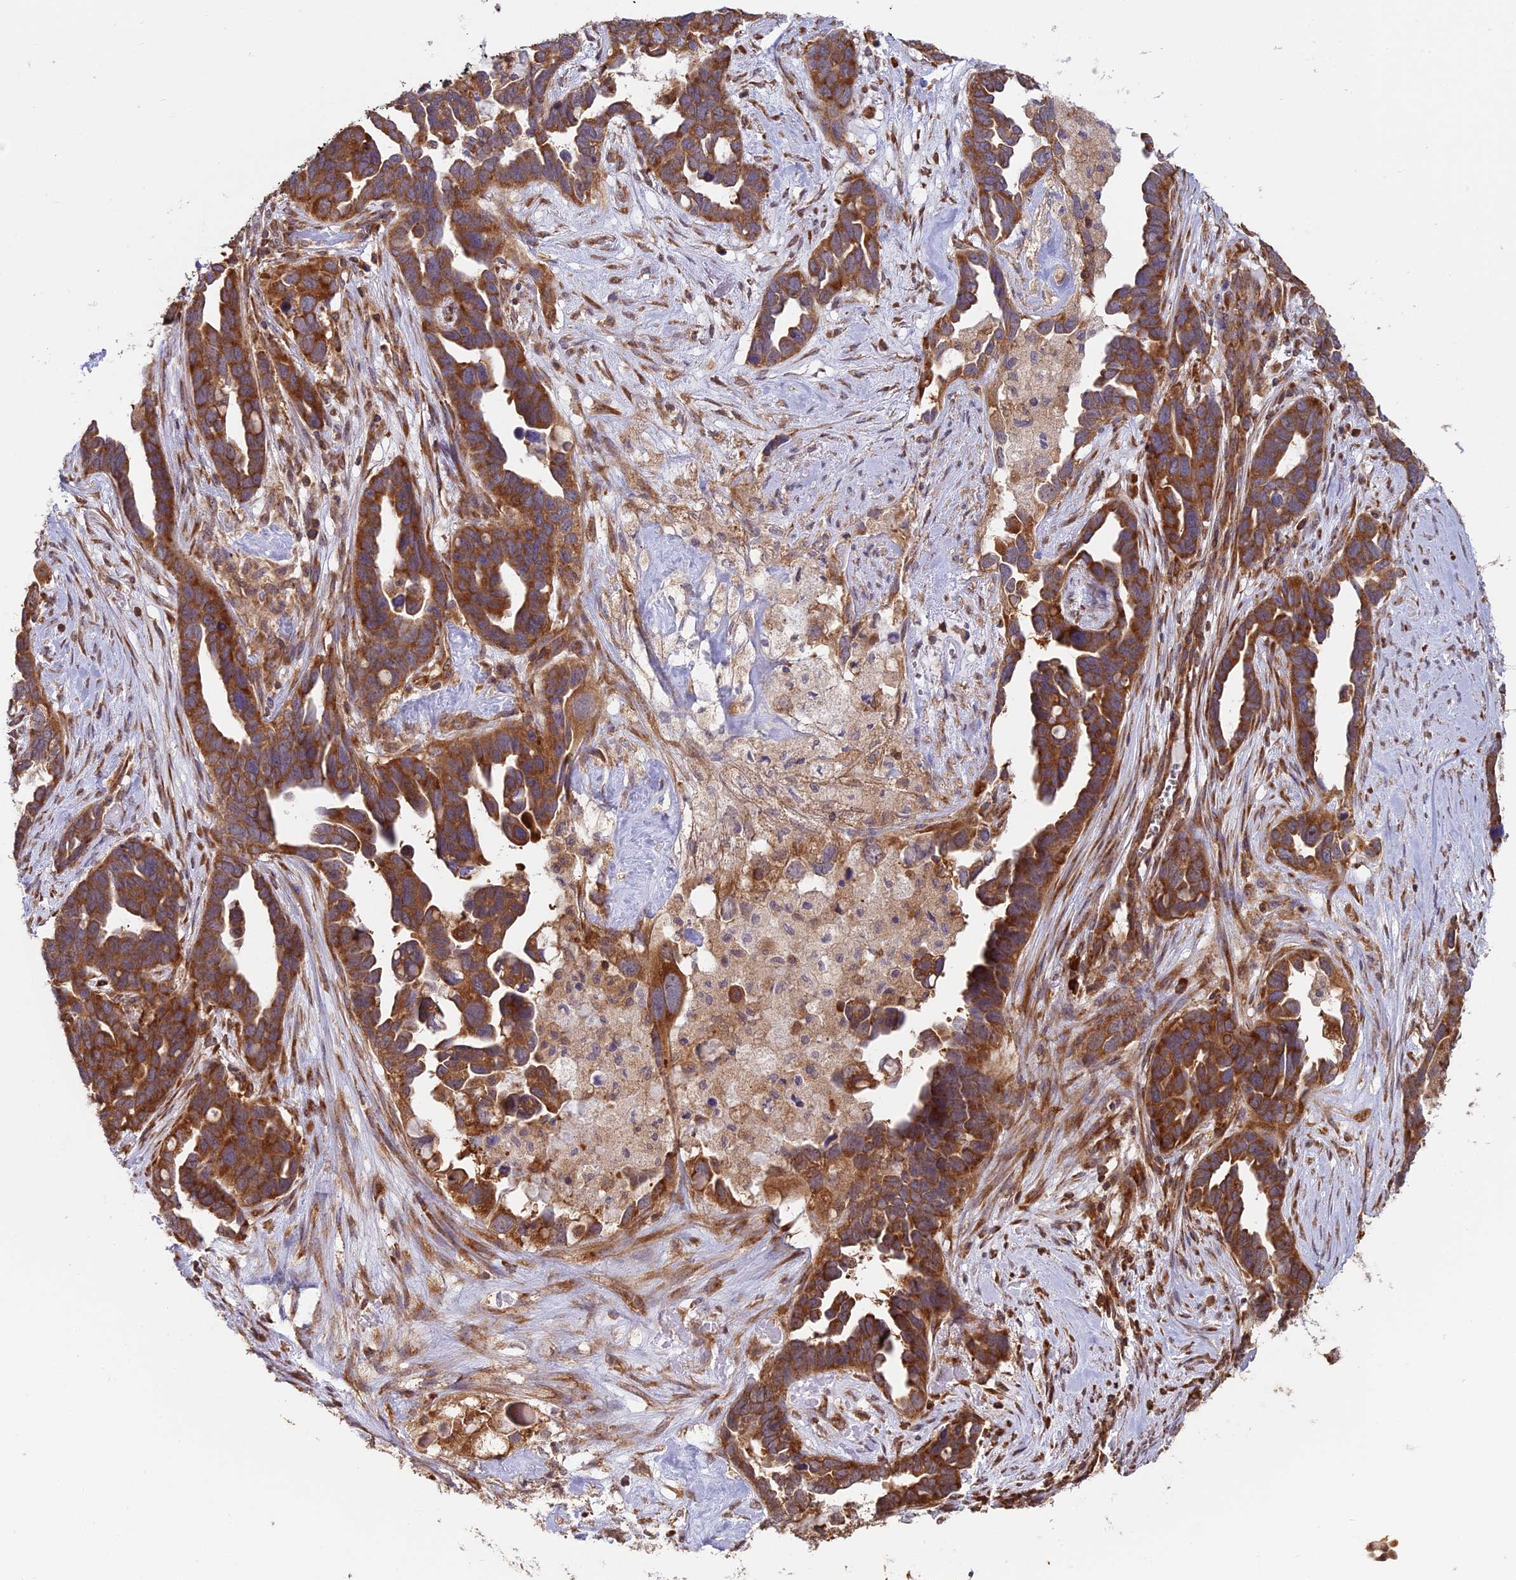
{"staining": {"intensity": "strong", "quantity": ">75%", "location": "cytoplasmic/membranous"}, "tissue": "ovarian cancer", "cell_type": "Tumor cells", "image_type": "cancer", "snomed": [{"axis": "morphology", "description": "Cystadenocarcinoma, serous, NOS"}, {"axis": "topography", "description": "Ovary"}], "caption": "Immunohistochemical staining of serous cystadenocarcinoma (ovarian) shows strong cytoplasmic/membranous protein positivity in about >75% of tumor cells.", "gene": "RPL26", "patient": {"sex": "female", "age": 54}}